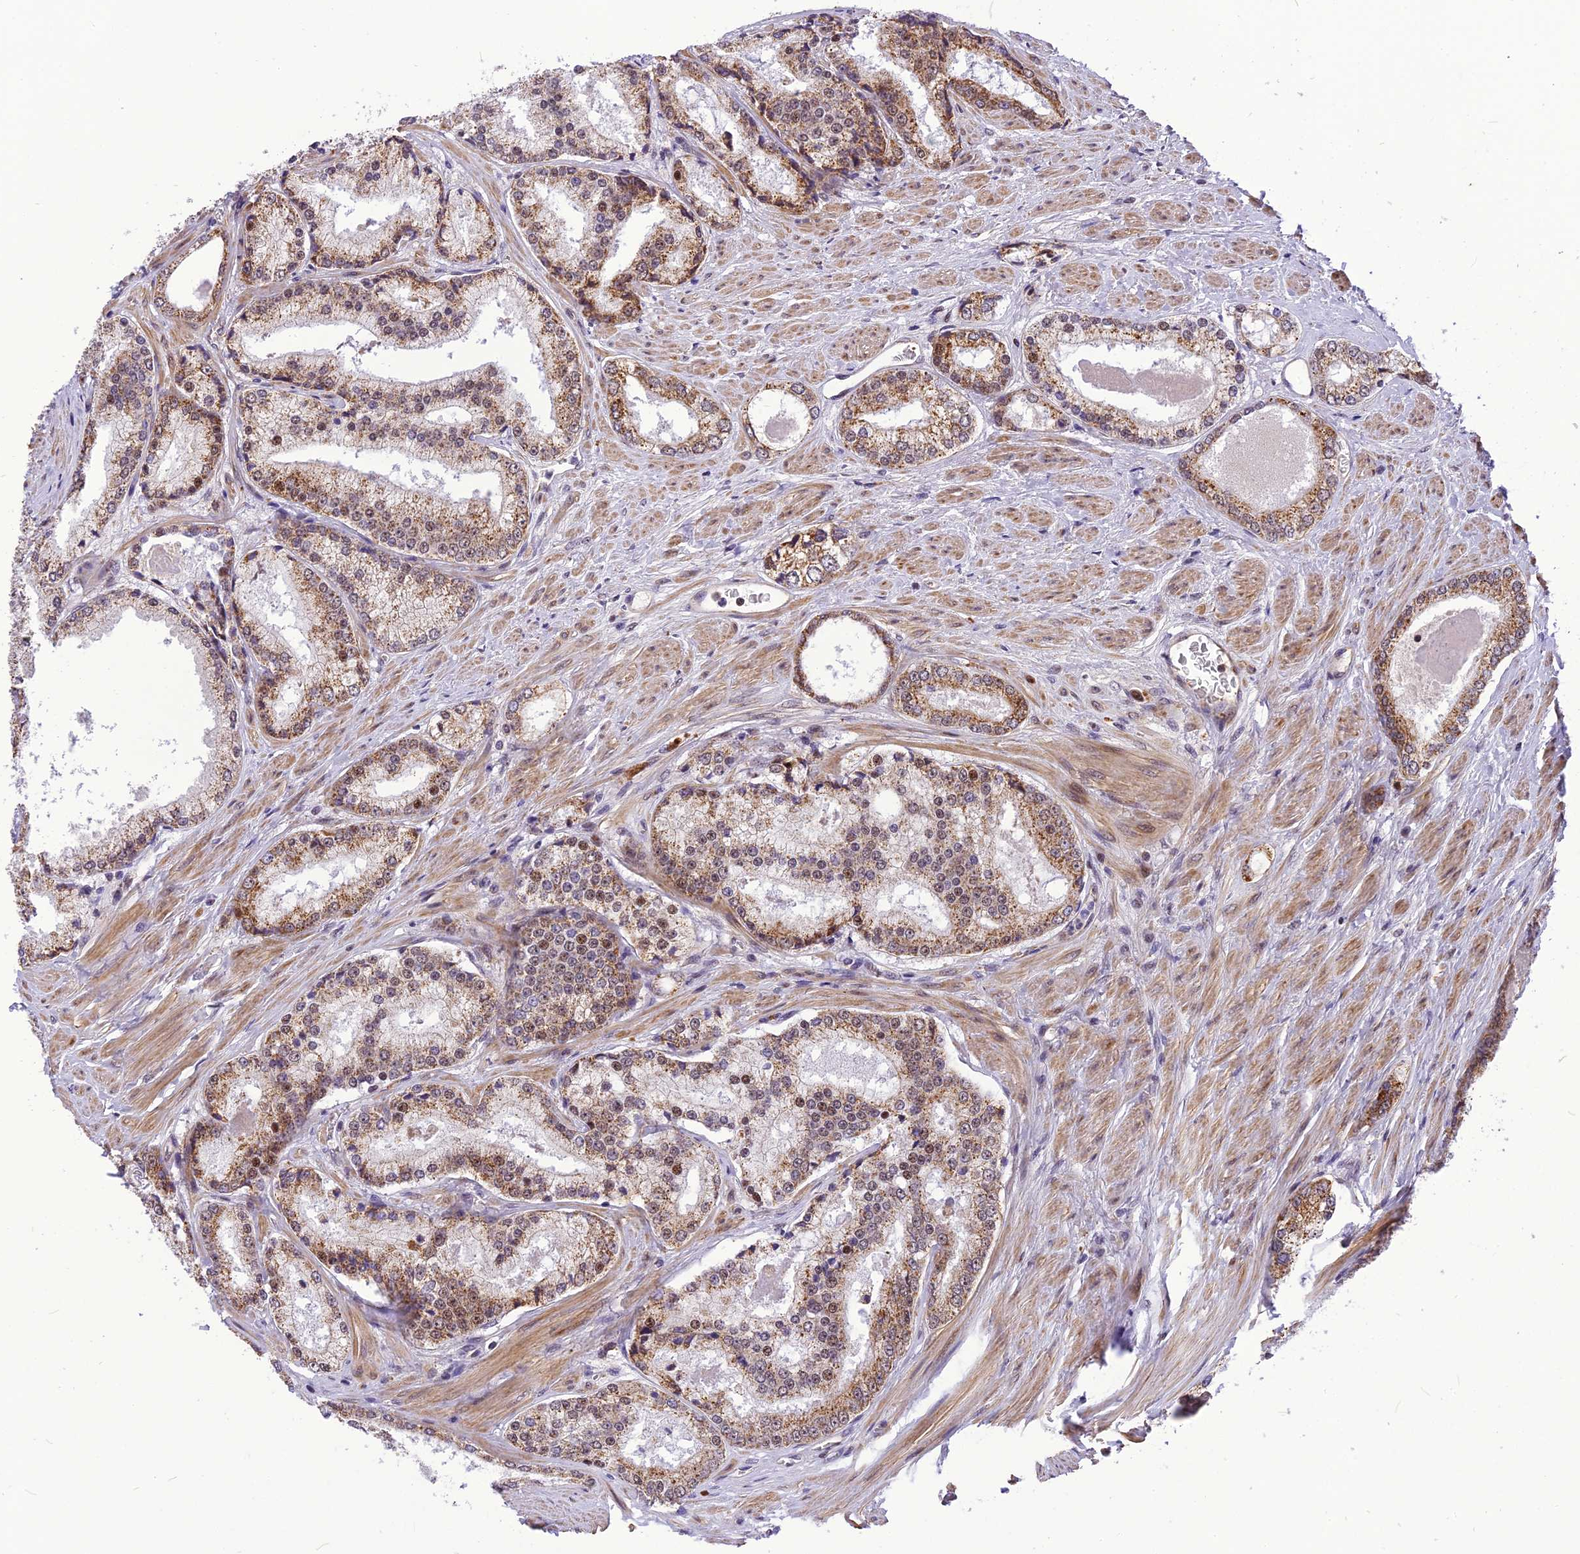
{"staining": {"intensity": "moderate", "quantity": "25%-75%", "location": "cytoplasmic/membranous,nuclear"}, "tissue": "prostate cancer", "cell_type": "Tumor cells", "image_type": "cancer", "snomed": [{"axis": "morphology", "description": "Adenocarcinoma, Low grade"}, {"axis": "topography", "description": "Prostate"}], "caption": "Protein staining by immunohistochemistry (IHC) displays moderate cytoplasmic/membranous and nuclear staining in about 25%-75% of tumor cells in prostate cancer.", "gene": "CMC1", "patient": {"sex": "male", "age": 68}}